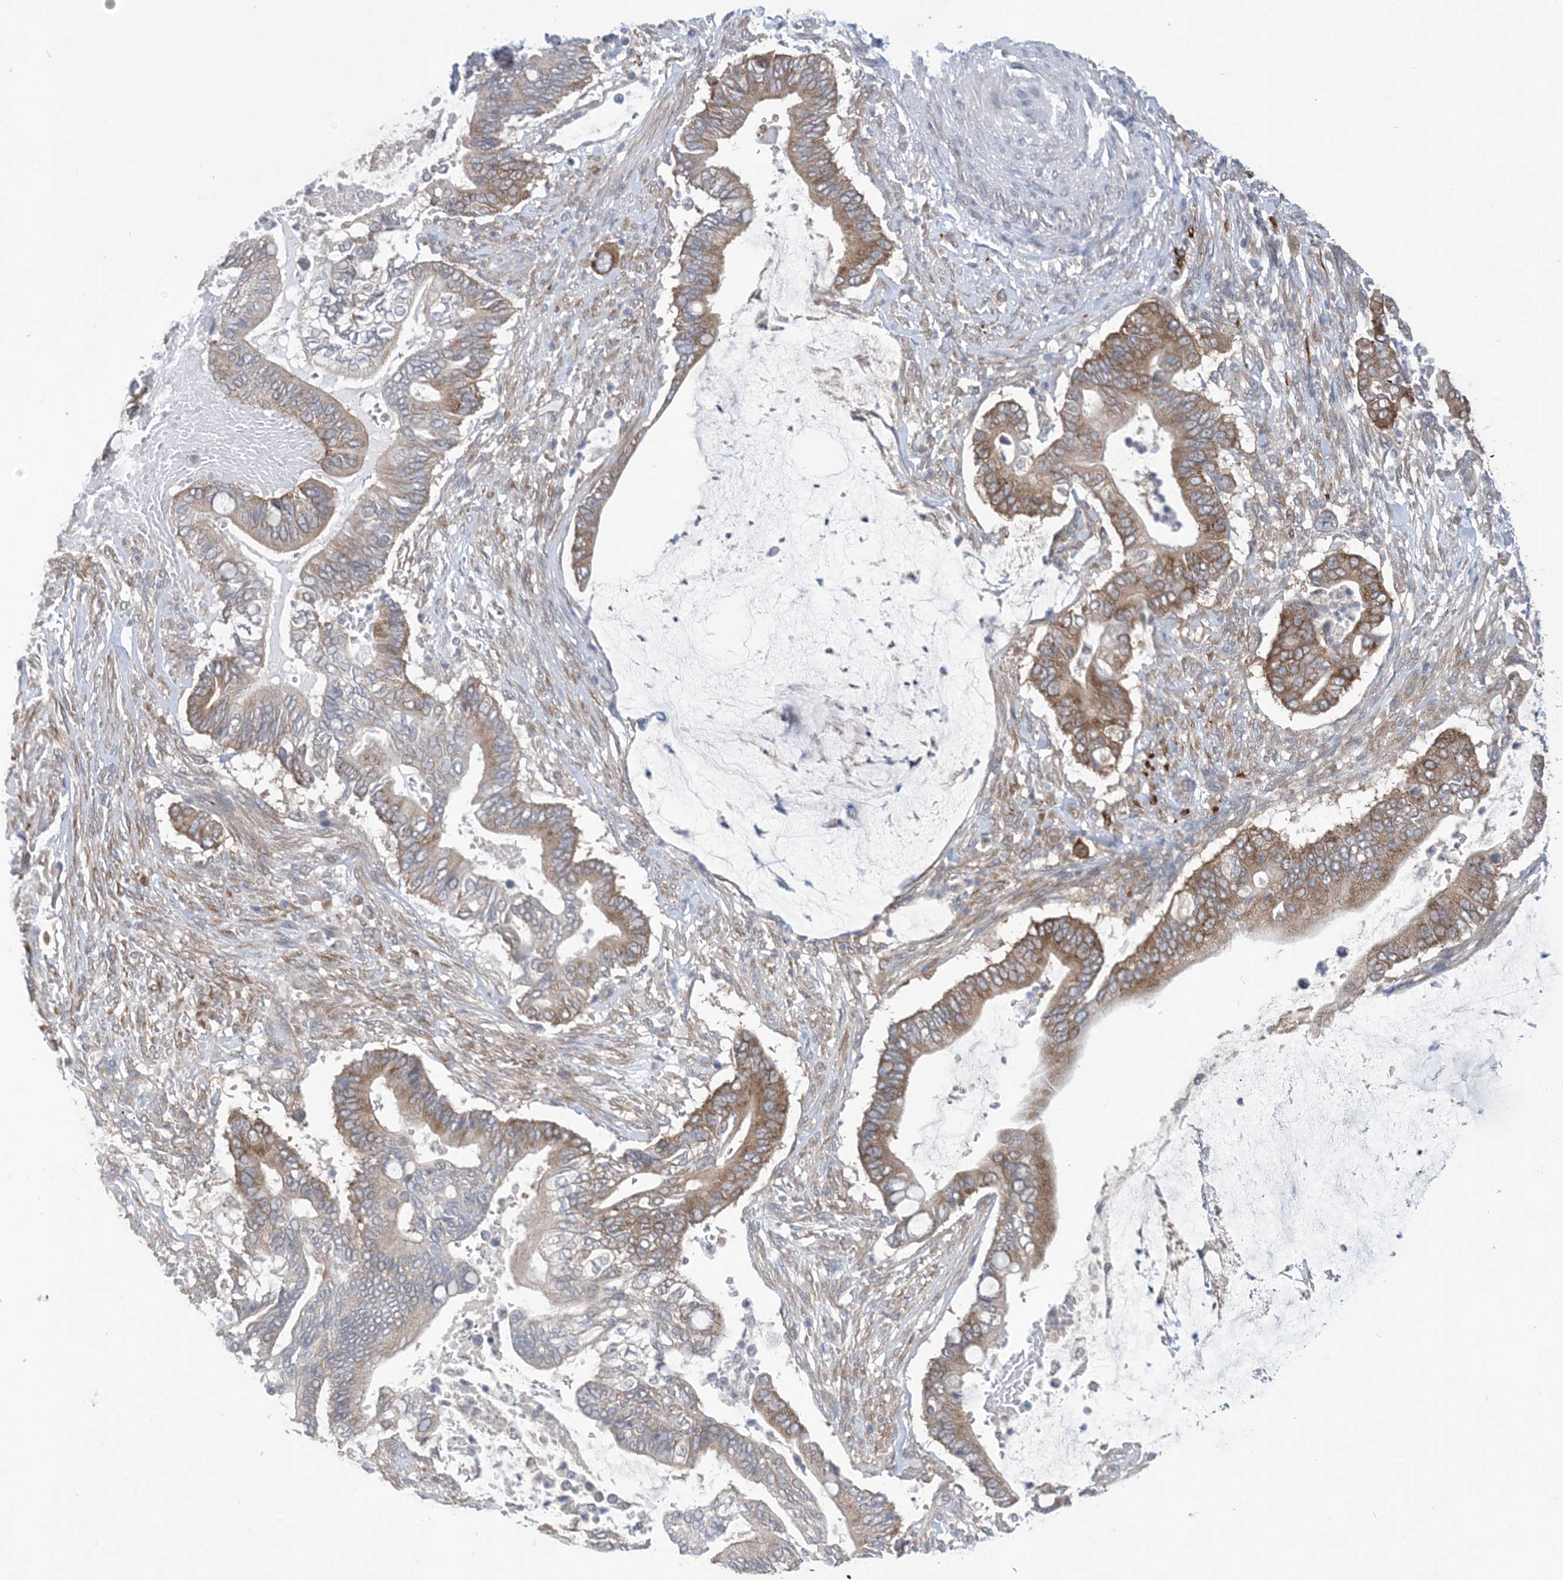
{"staining": {"intensity": "moderate", "quantity": ">75%", "location": "cytoplasmic/membranous"}, "tissue": "pancreatic cancer", "cell_type": "Tumor cells", "image_type": "cancer", "snomed": [{"axis": "morphology", "description": "Adenocarcinoma, NOS"}, {"axis": "topography", "description": "Pancreas"}], "caption": "Immunohistochemistry micrograph of neoplastic tissue: adenocarcinoma (pancreatic) stained using immunohistochemistry (IHC) reveals medium levels of moderate protein expression localized specifically in the cytoplasmic/membranous of tumor cells, appearing as a cytoplasmic/membranous brown color.", "gene": "EHBP1", "patient": {"sex": "male", "age": 68}}